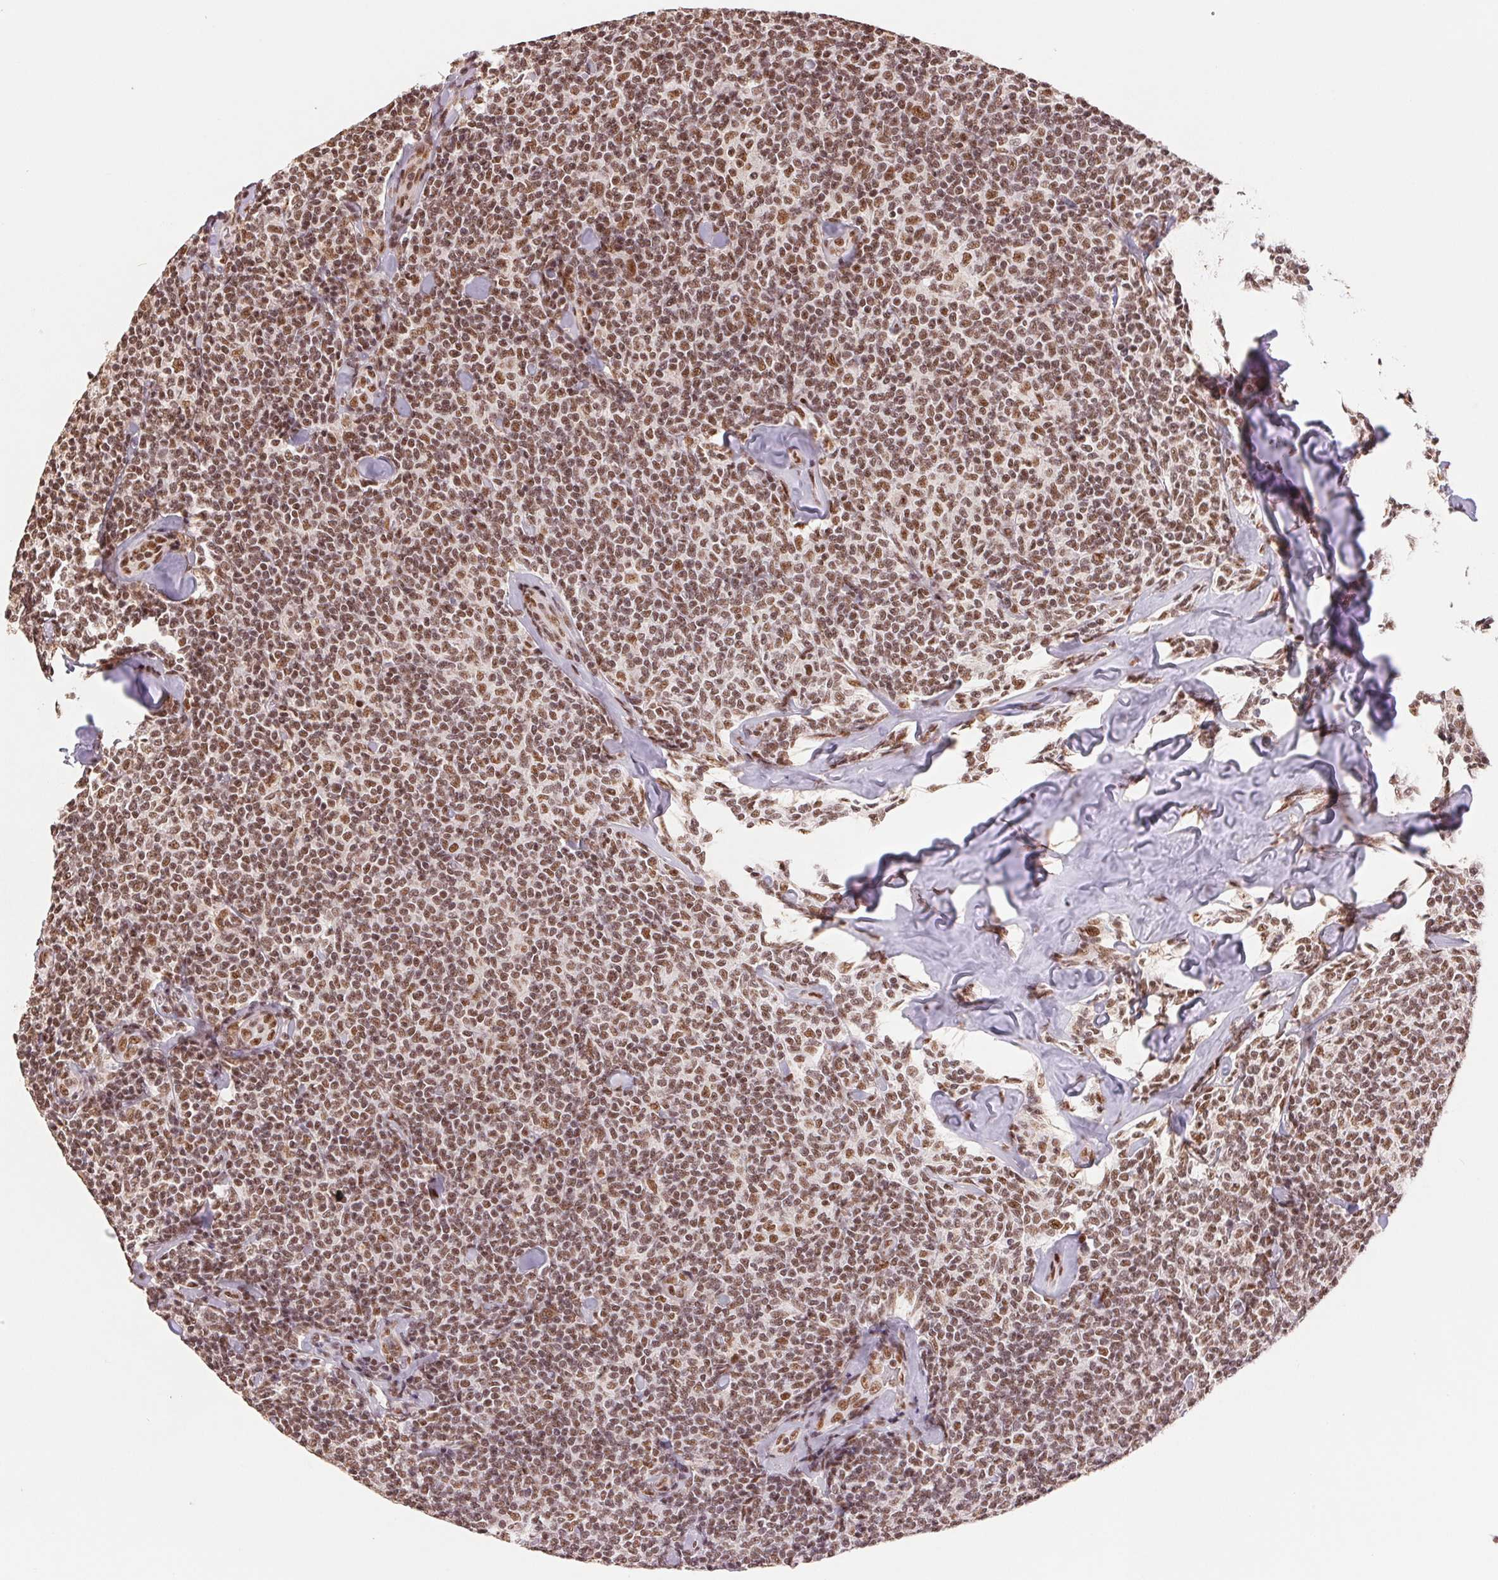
{"staining": {"intensity": "moderate", "quantity": ">75%", "location": "nuclear"}, "tissue": "lymphoma", "cell_type": "Tumor cells", "image_type": "cancer", "snomed": [{"axis": "morphology", "description": "Malignant lymphoma, non-Hodgkin's type, Low grade"}, {"axis": "topography", "description": "Lymph node"}], "caption": "Protein analysis of malignant lymphoma, non-Hodgkin's type (low-grade) tissue demonstrates moderate nuclear positivity in about >75% of tumor cells.", "gene": "SREK1", "patient": {"sex": "female", "age": 56}}